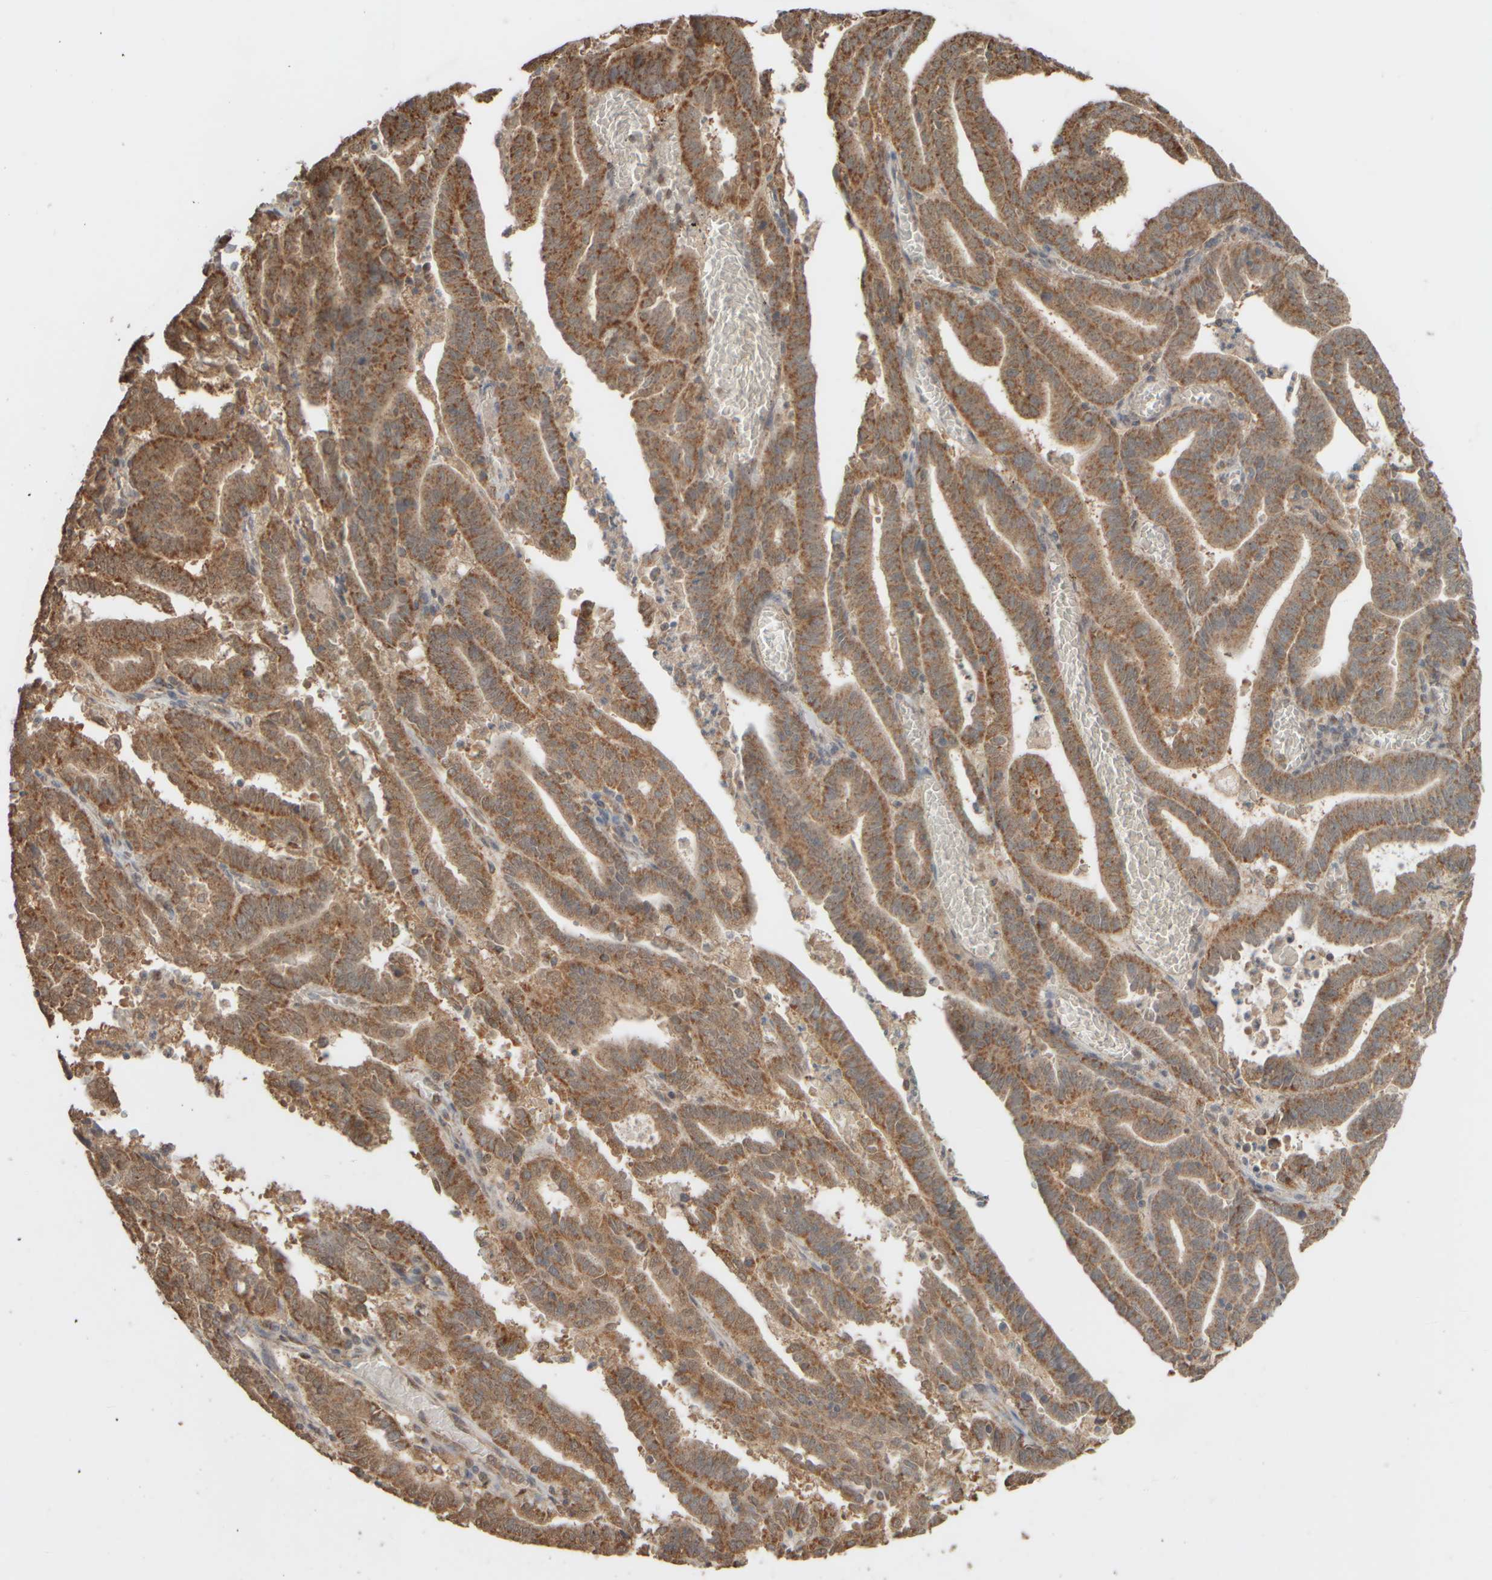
{"staining": {"intensity": "strong", "quantity": "25%-75%", "location": "cytoplasmic/membranous"}, "tissue": "endometrial cancer", "cell_type": "Tumor cells", "image_type": "cancer", "snomed": [{"axis": "morphology", "description": "Adenocarcinoma, NOS"}, {"axis": "topography", "description": "Uterus"}], "caption": "An image of human endometrial adenocarcinoma stained for a protein displays strong cytoplasmic/membranous brown staining in tumor cells.", "gene": "EIF2B3", "patient": {"sex": "female", "age": 83}}